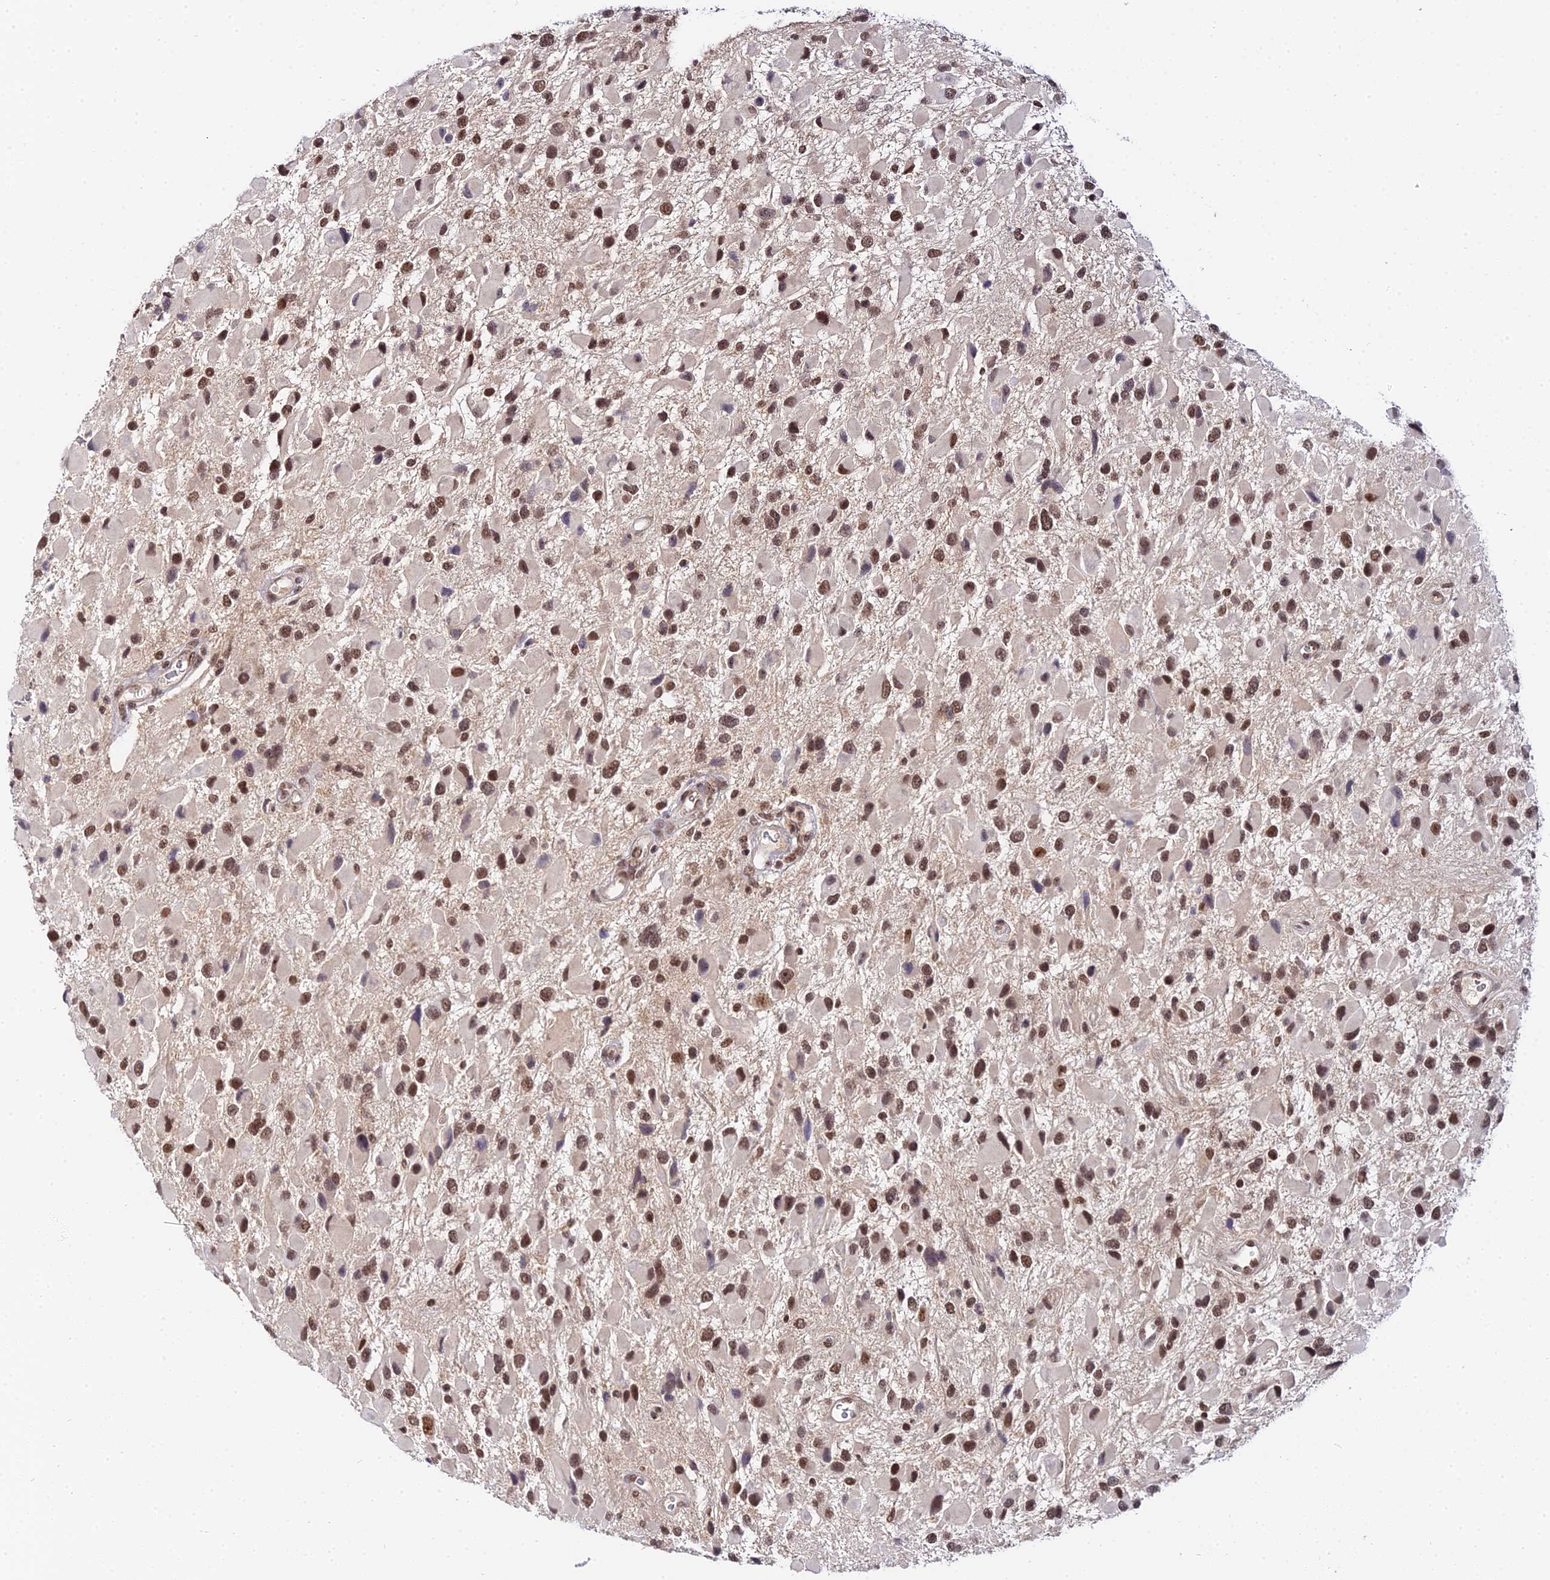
{"staining": {"intensity": "strong", "quantity": ">75%", "location": "nuclear"}, "tissue": "glioma", "cell_type": "Tumor cells", "image_type": "cancer", "snomed": [{"axis": "morphology", "description": "Glioma, malignant, High grade"}, {"axis": "topography", "description": "Brain"}], "caption": "Malignant high-grade glioma stained with DAB immunohistochemistry shows high levels of strong nuclear staining in approximately >75% of tumor cells. The protein of interest is shown in brown color, while the nuclei are stained blue.", "gene": "EXOSC3", "patient": {"sex": "male", "age": 53}}